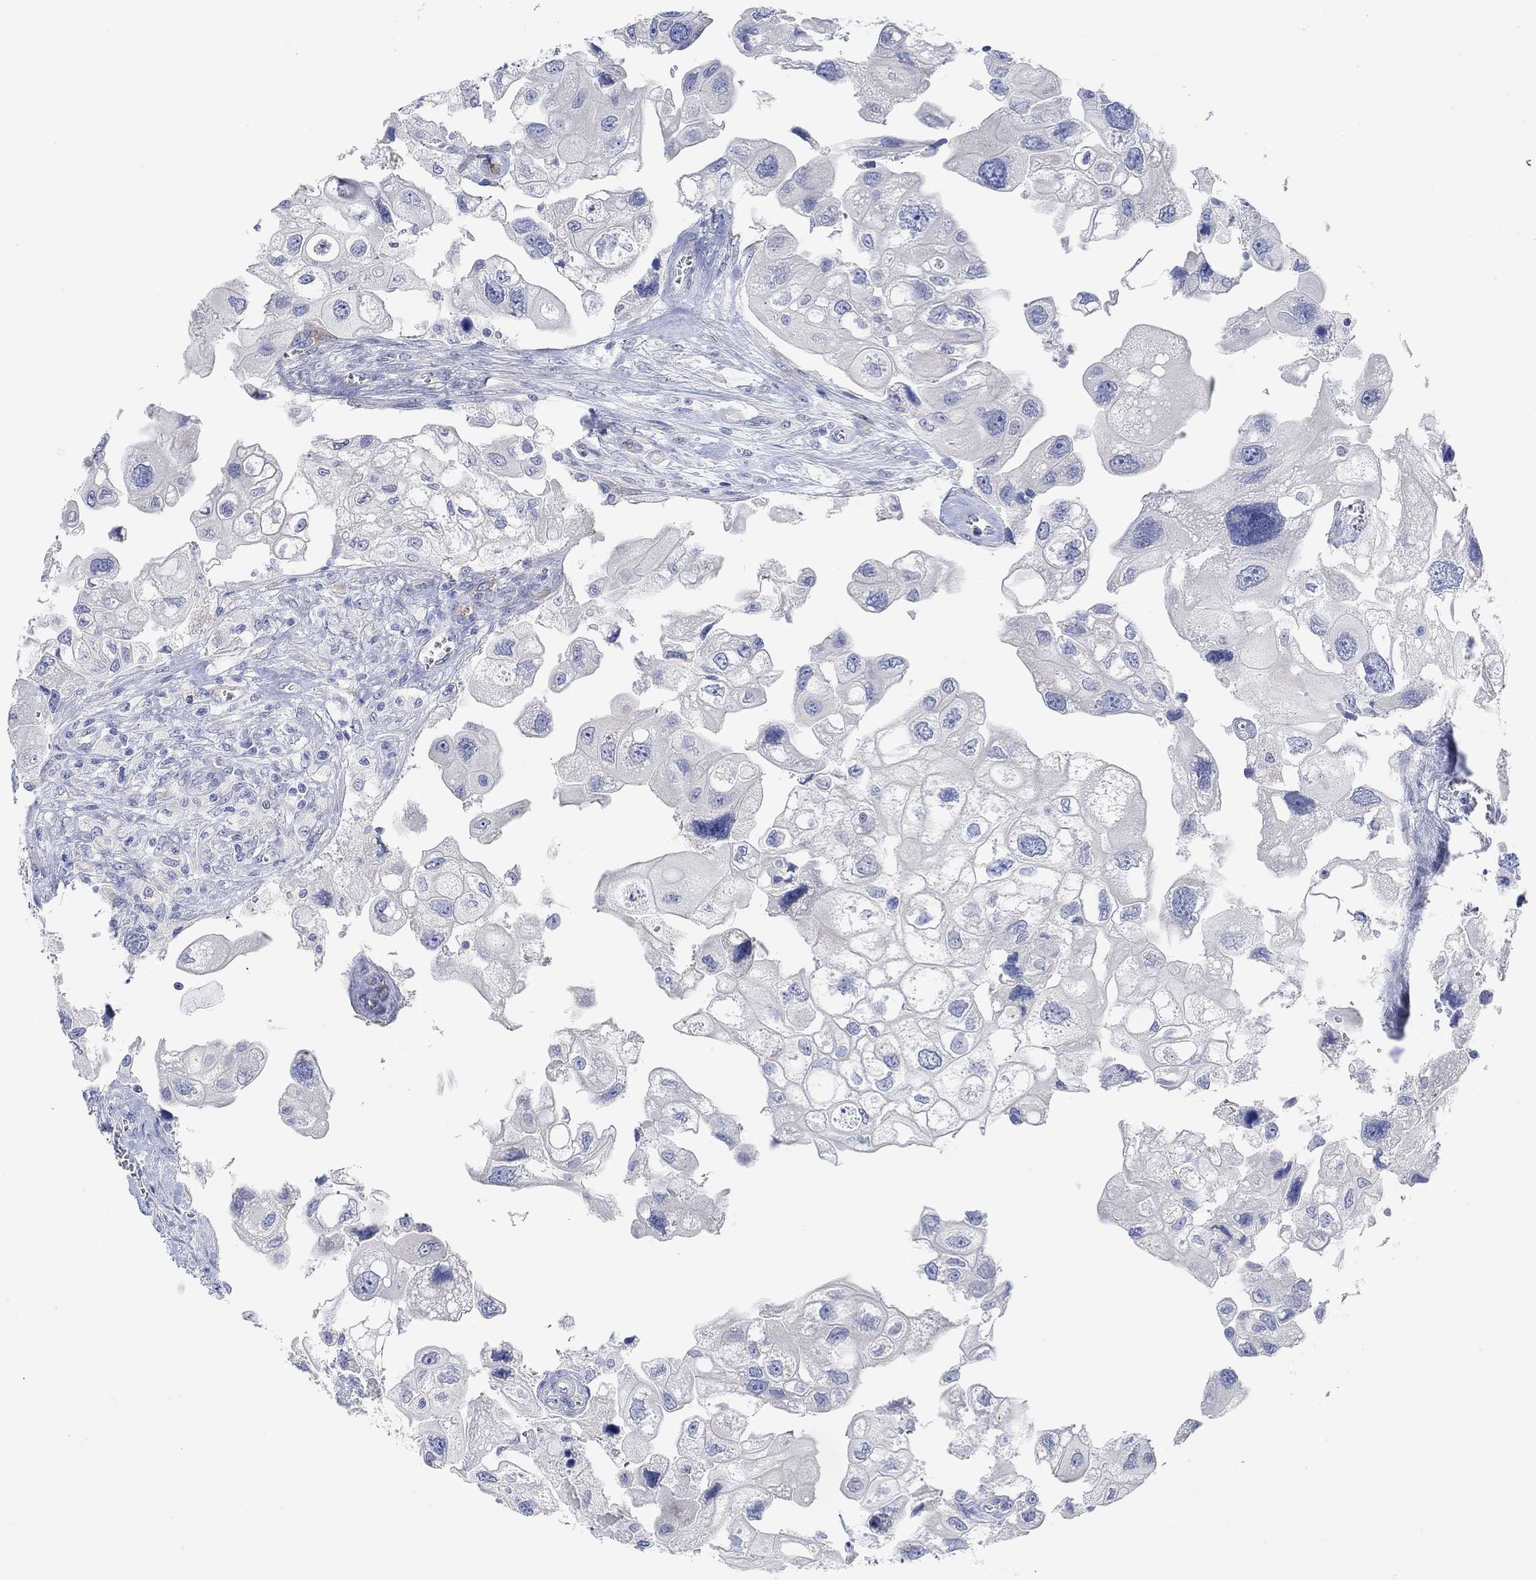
{"staining": {"intensity": "negative", "quantity": "none", "location": "none"}, "tissue": "urothelial cancer", "cell_type": "Tumor cells", "image_type": "cancer", "snomed": [{"axis": "morphology", "description": "Urothelial carcinoma, High grade"}, {"axis": "topography", "description": "Urinary bladder"}], "caption": "This photomicrograph is of urothelial cancer stained with immunohistochemistry to label a protein in brown with the nuclei are counter-stained blue. There is no staining in tumor cells.", "gene": "VAT1L", "patient": {"sex": "male", "age": 59}}